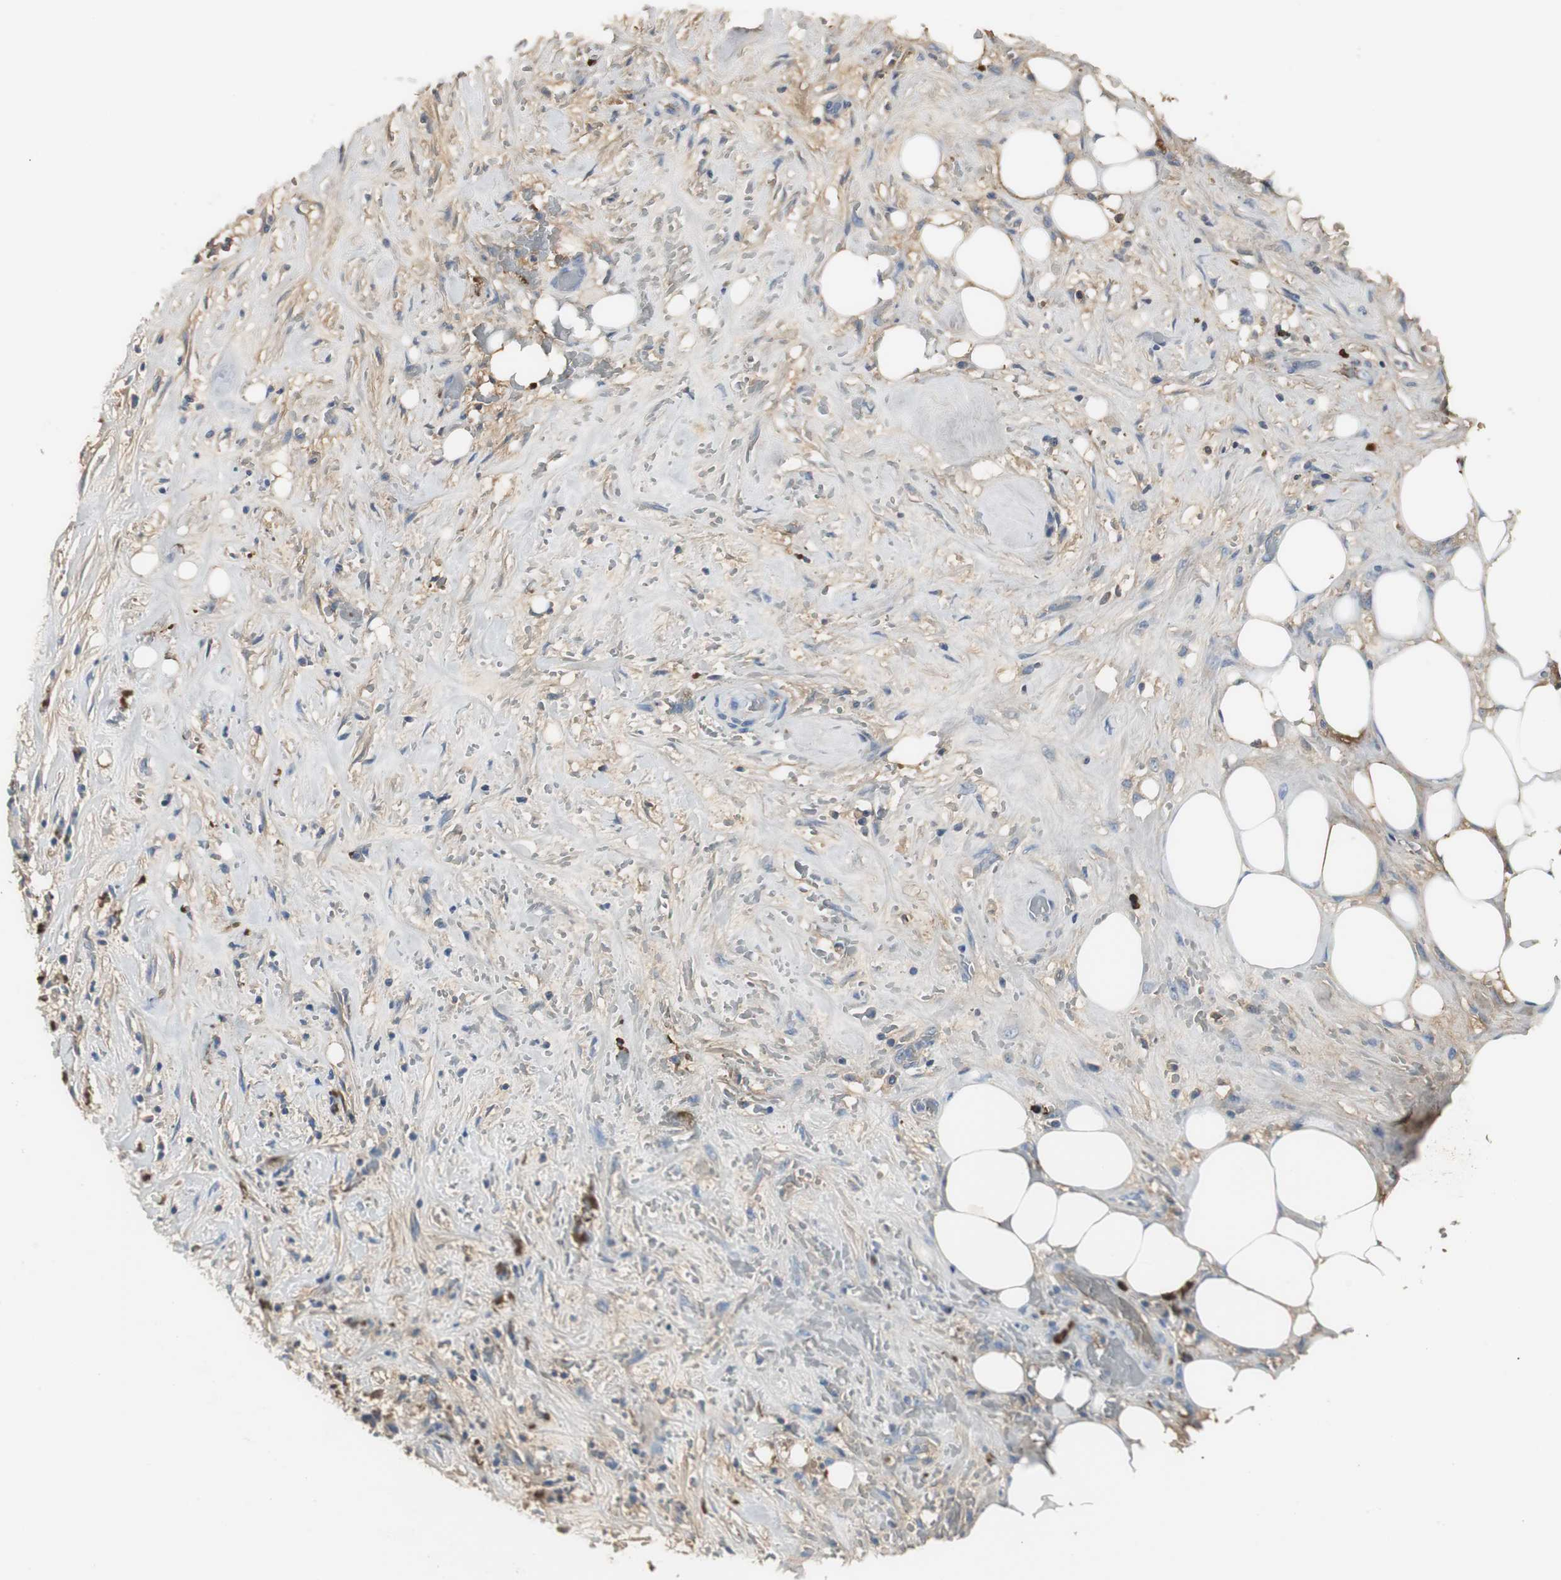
{"staining": {"intensity": "weak", "quantity": "<25%", "location": "cytoplasmic/membranous"}, "tissue": "liver cancer", "cell_type": "Tumor cells", "image_type": "cancer", "snomed": [{"axis": "morphology", "description": "Cholangiocarcinoma"}, {"axis": "topography", "description": "Liver"}], "caption": "Immunohistochemistry histopathology image of human liver cancer stained for a protein (brown), which shows no staining in tumor cells.", "gene": "IGHA1", "patient": {"sex": "female", "age": 68}}